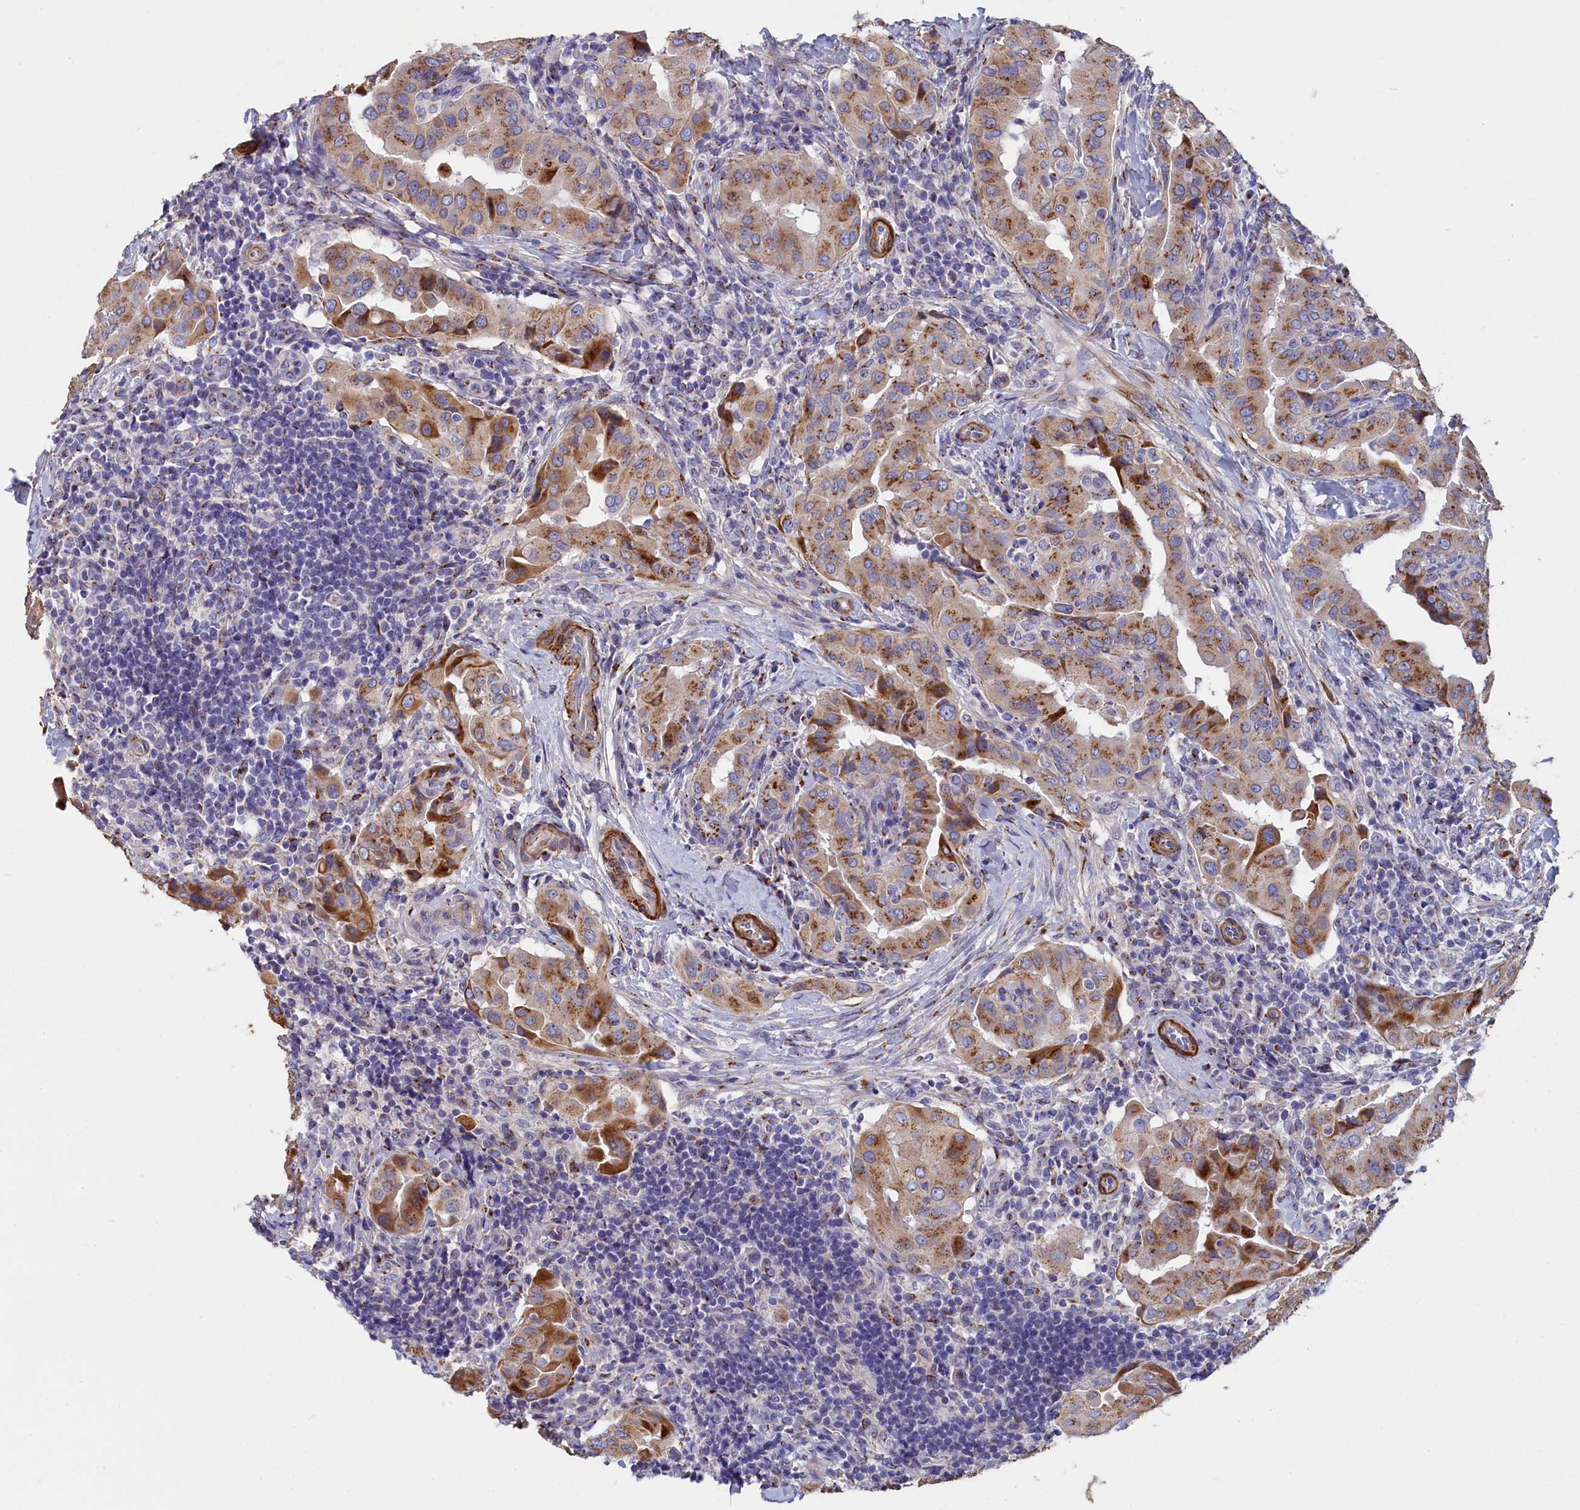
{"staining": {"intensity": "moderate", "quantity": ">75%", "location": "cytoplasmic/membranous"}, "tissue": "thyroid cancer", "cell_type": "Tumor cells", "image_type": "cancer", "snomed": [{"axis": "morphology", "description": "Papillary adenocarcinoma, NOS"}, {"axis": "topography", "description": "Thyroid gland"}], "caption": "Immunohistochemistry image of neoplastic tissue: papillary adenocarcinoma (thyroid) stained using IHC demonstrates medium levels of moderate protein expression localized specifically in the cytoplasmic/membranous of tumor cells, appearing as a cytoplasmic/membranous brown color.", "gene": "TUBGCP4", "patient": {"sex": "male", "age": 33}}